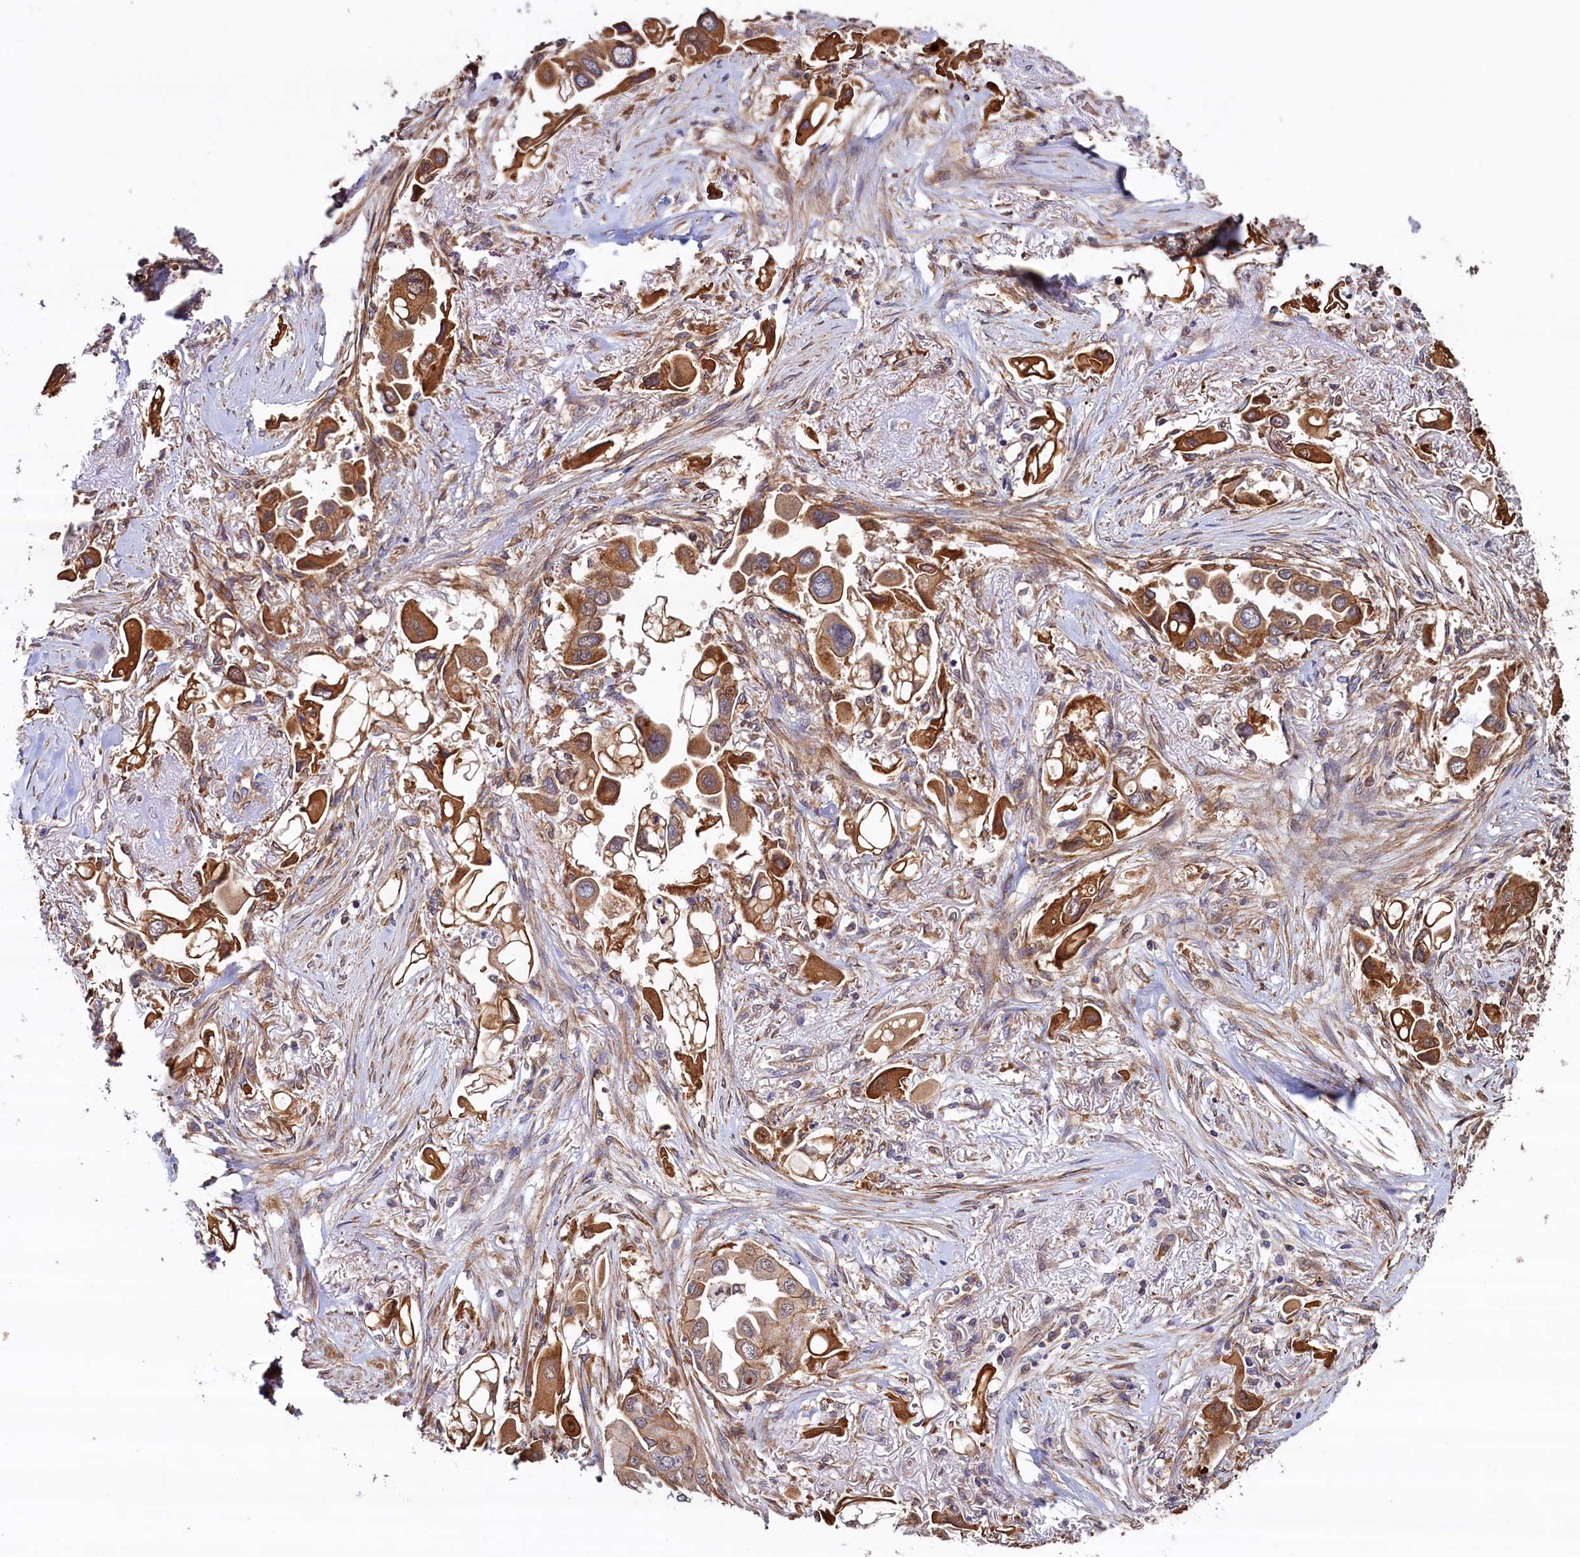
{"staining": {"intensity": "moderate", "quantity": ">75%", "location": "cytoplasmic/membranous"}, "tissue": "lung cancer", "cell_type": "Tumor cells", "image_type": "cancer", "snomed": [{"axis": "morphology", "description": "Adenocarcinoma, NOS"}, {"axis": "topography", "description": "Lung"}], "caption": "This histopathology image displays adenocarcinoma (lung) stained with immunohistochemistry to label a protein in brown. The cytoplasmic/membranous of tumor cells show moderate positivity for the protein. Nuclei are counter-stained blue.", "gene": "ATXN2L", "patient": {"sex": "female", "age": 76}}